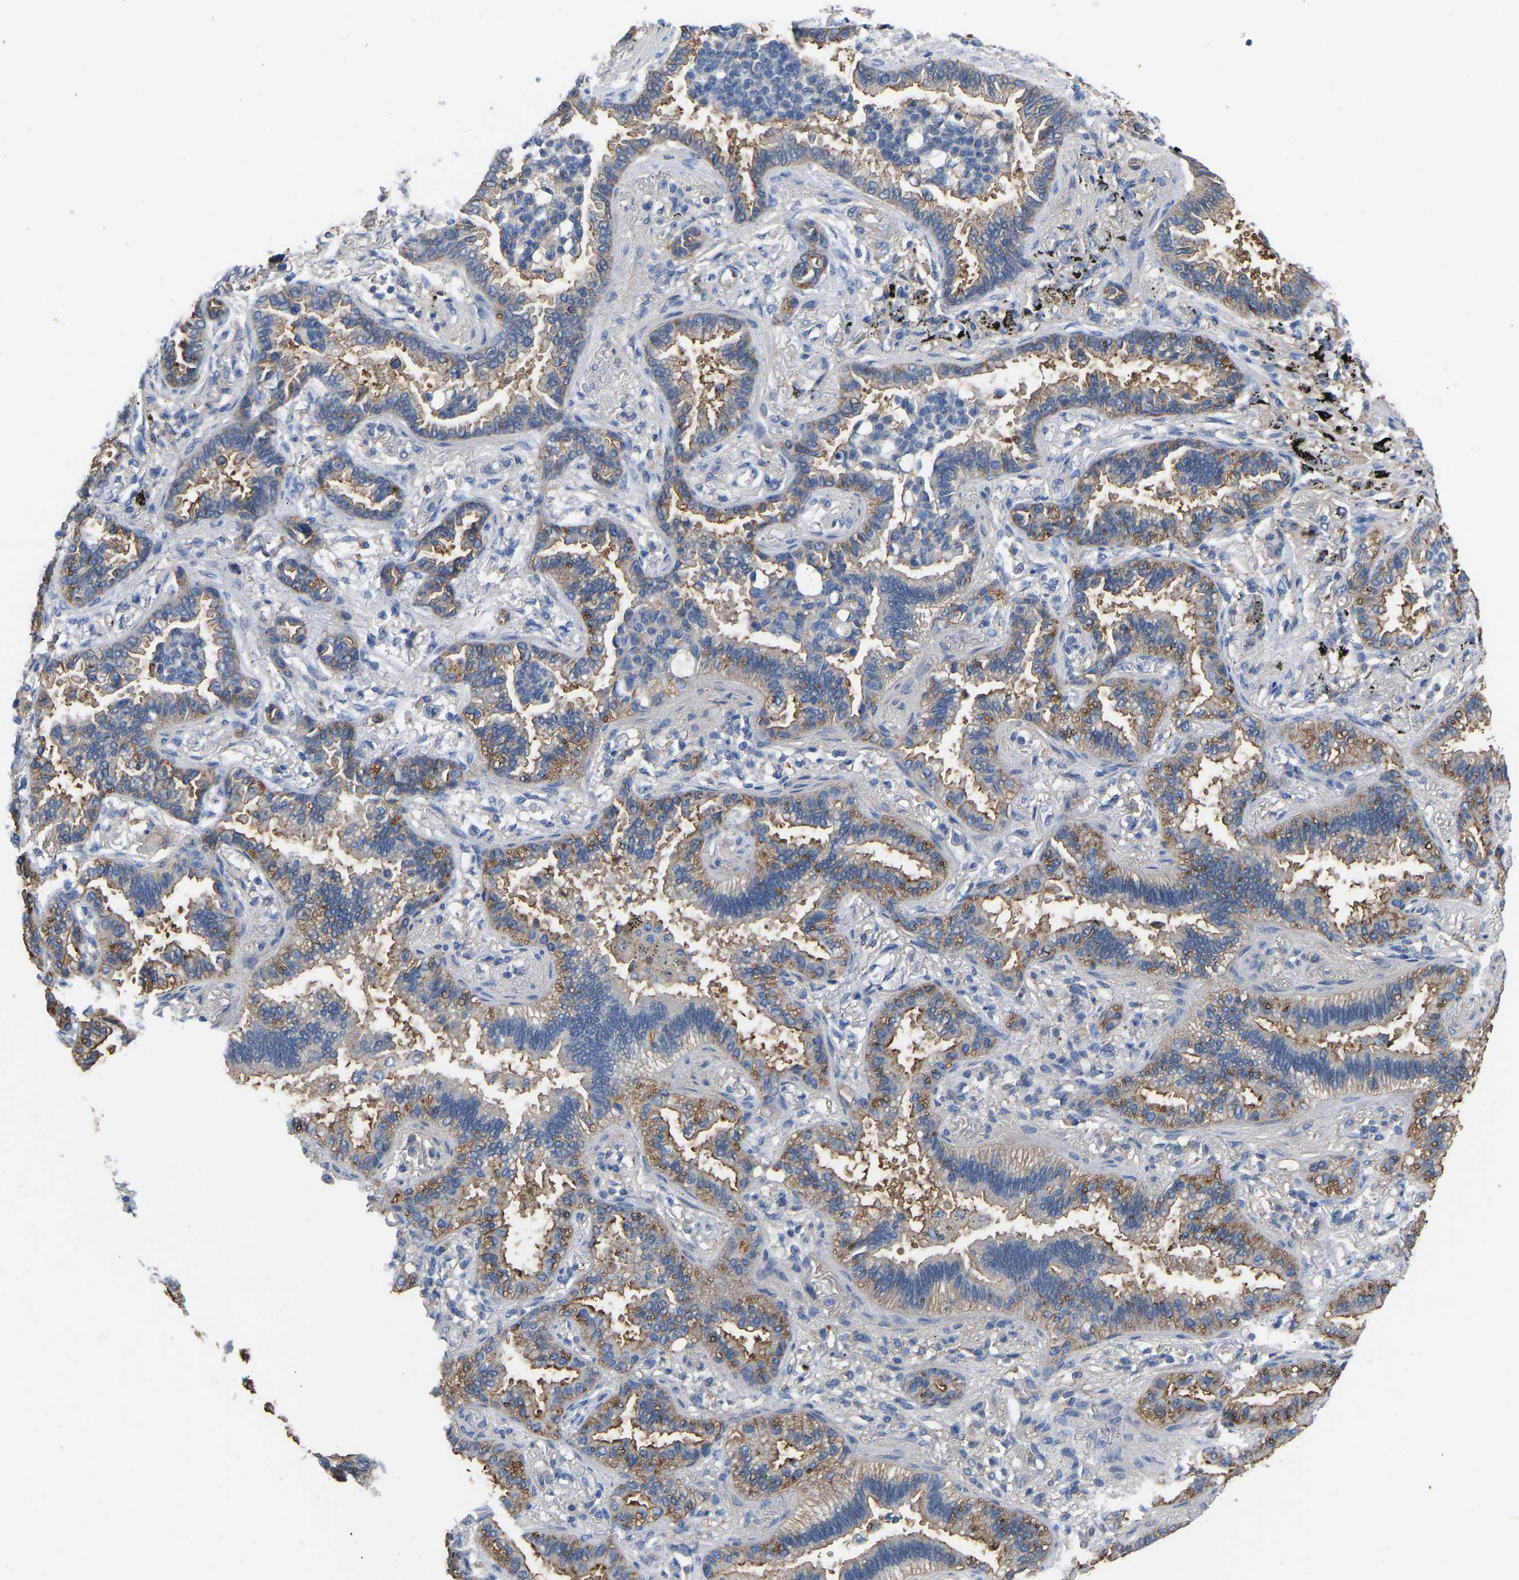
{"staining": {"intensity": "moderate", "quantity": "25%-75%", "location": "cytoplasmic/membranous"}, "tissue": "lung cancer", "cell_type": "Tumor cells", "image_type": "cancer", "snomed": [{"axis": "morphology", "description": "Normal tissue, NOS"}, {"axis": "morphology", "description": "Adenocarcinoma, NOS"}, {"axis": "topography", "description": "Lung"}], "caption": "About 25%-75% of tumor cells in lung cancer show moderate cytoplasmic/membranous protein expression as visualized by brown immunohistochemical staining.", "gene": "ZNF449", "patient": {"sex": "male", "age": 59}}